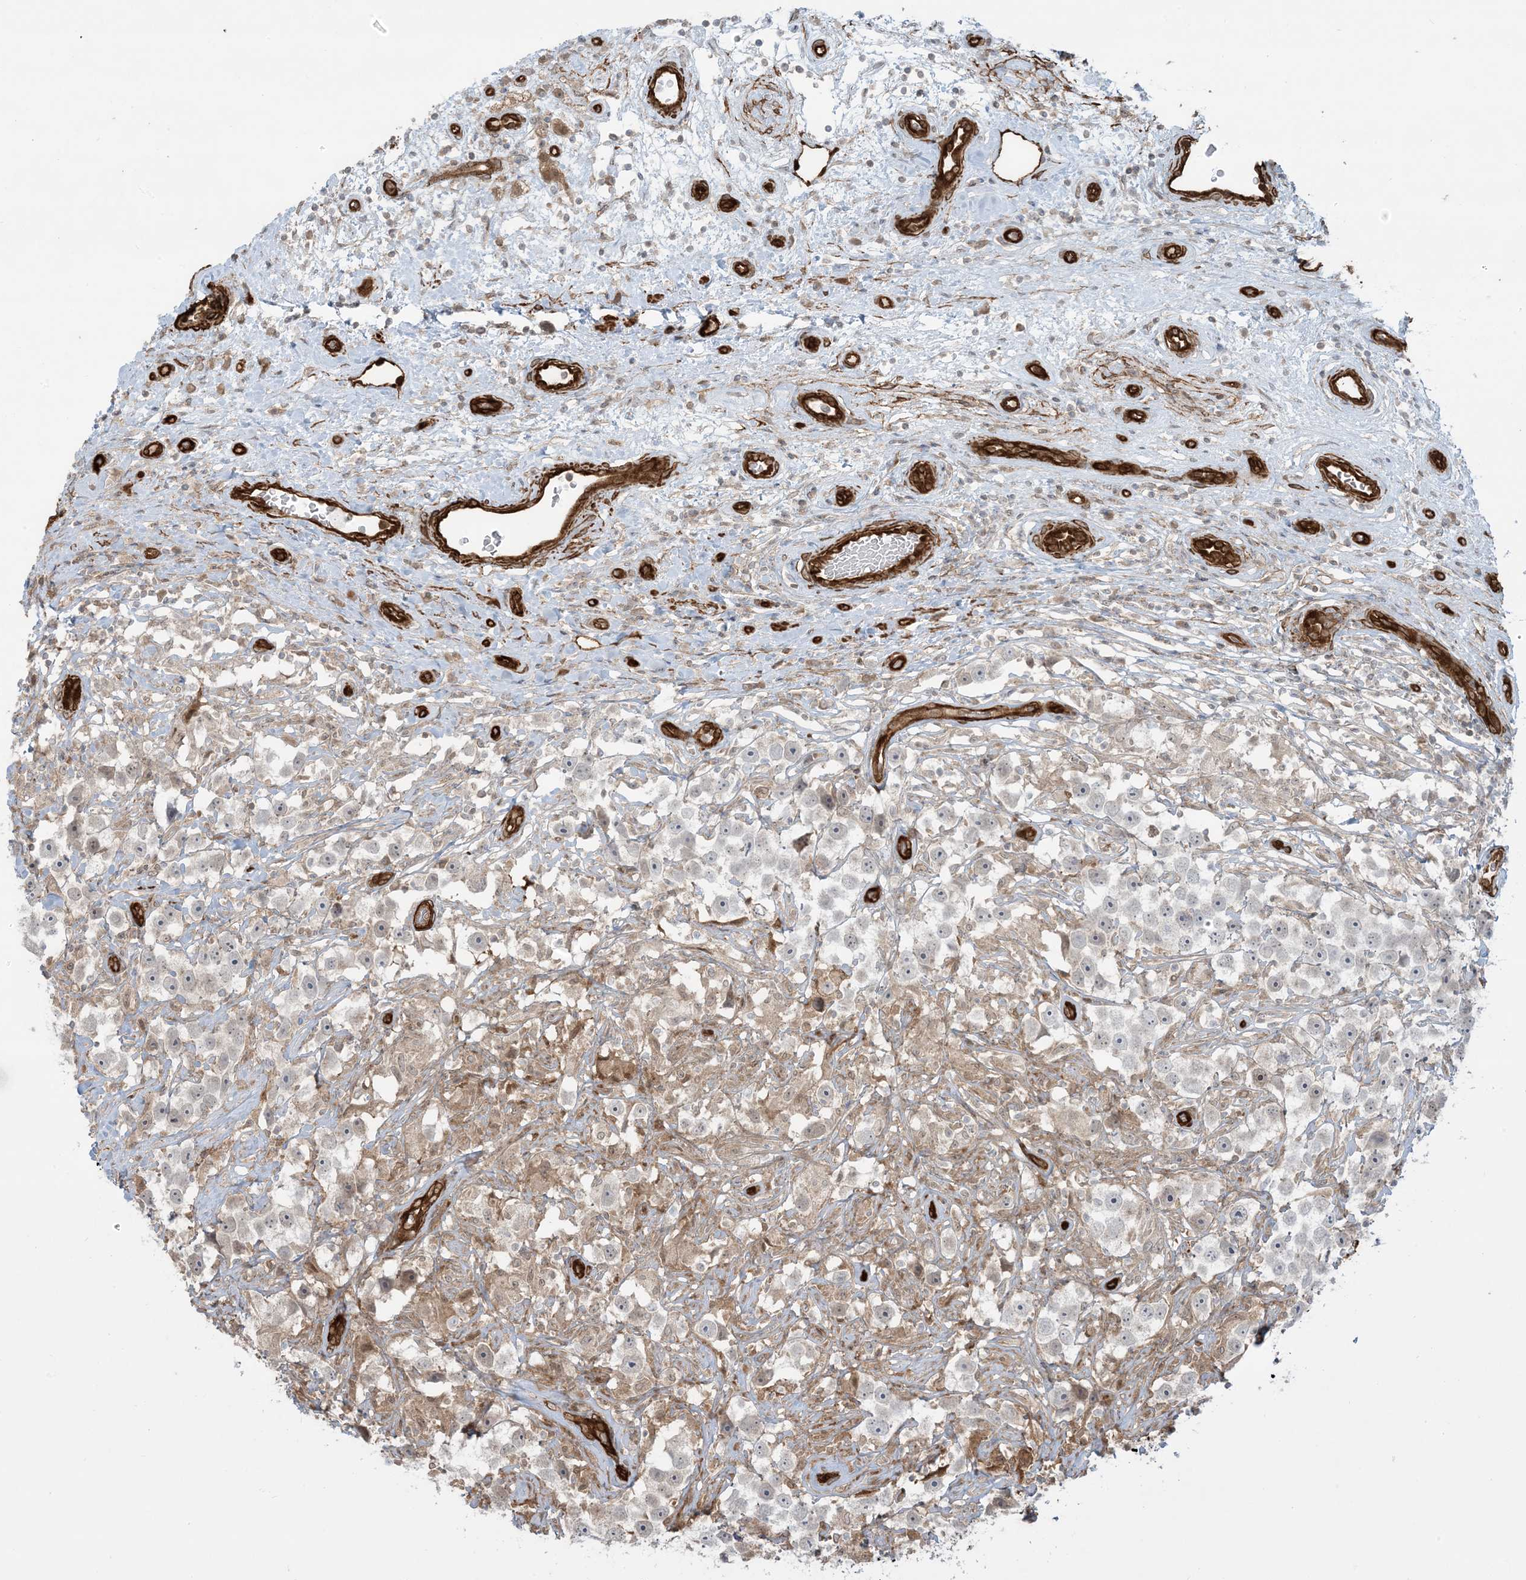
{"staining": {"intensity": "negative", "quantity": "none", "location": "none"}, "tissue": "testis cancer", "cell_type": "Tumor cells", "image_type": "cancer", "snomed": [{"axis": "morphology", "description": "Seminoma, NOS"}, {"axis": "topography", "description": "Testis"}], "caption": "An IHC image of testis cancer (seminoma) is shown. There is no staining in tumor cells of testis cancer (seminoma).", "gene": "PPM1F", "patient": {"sex": "male", "age": 49}}